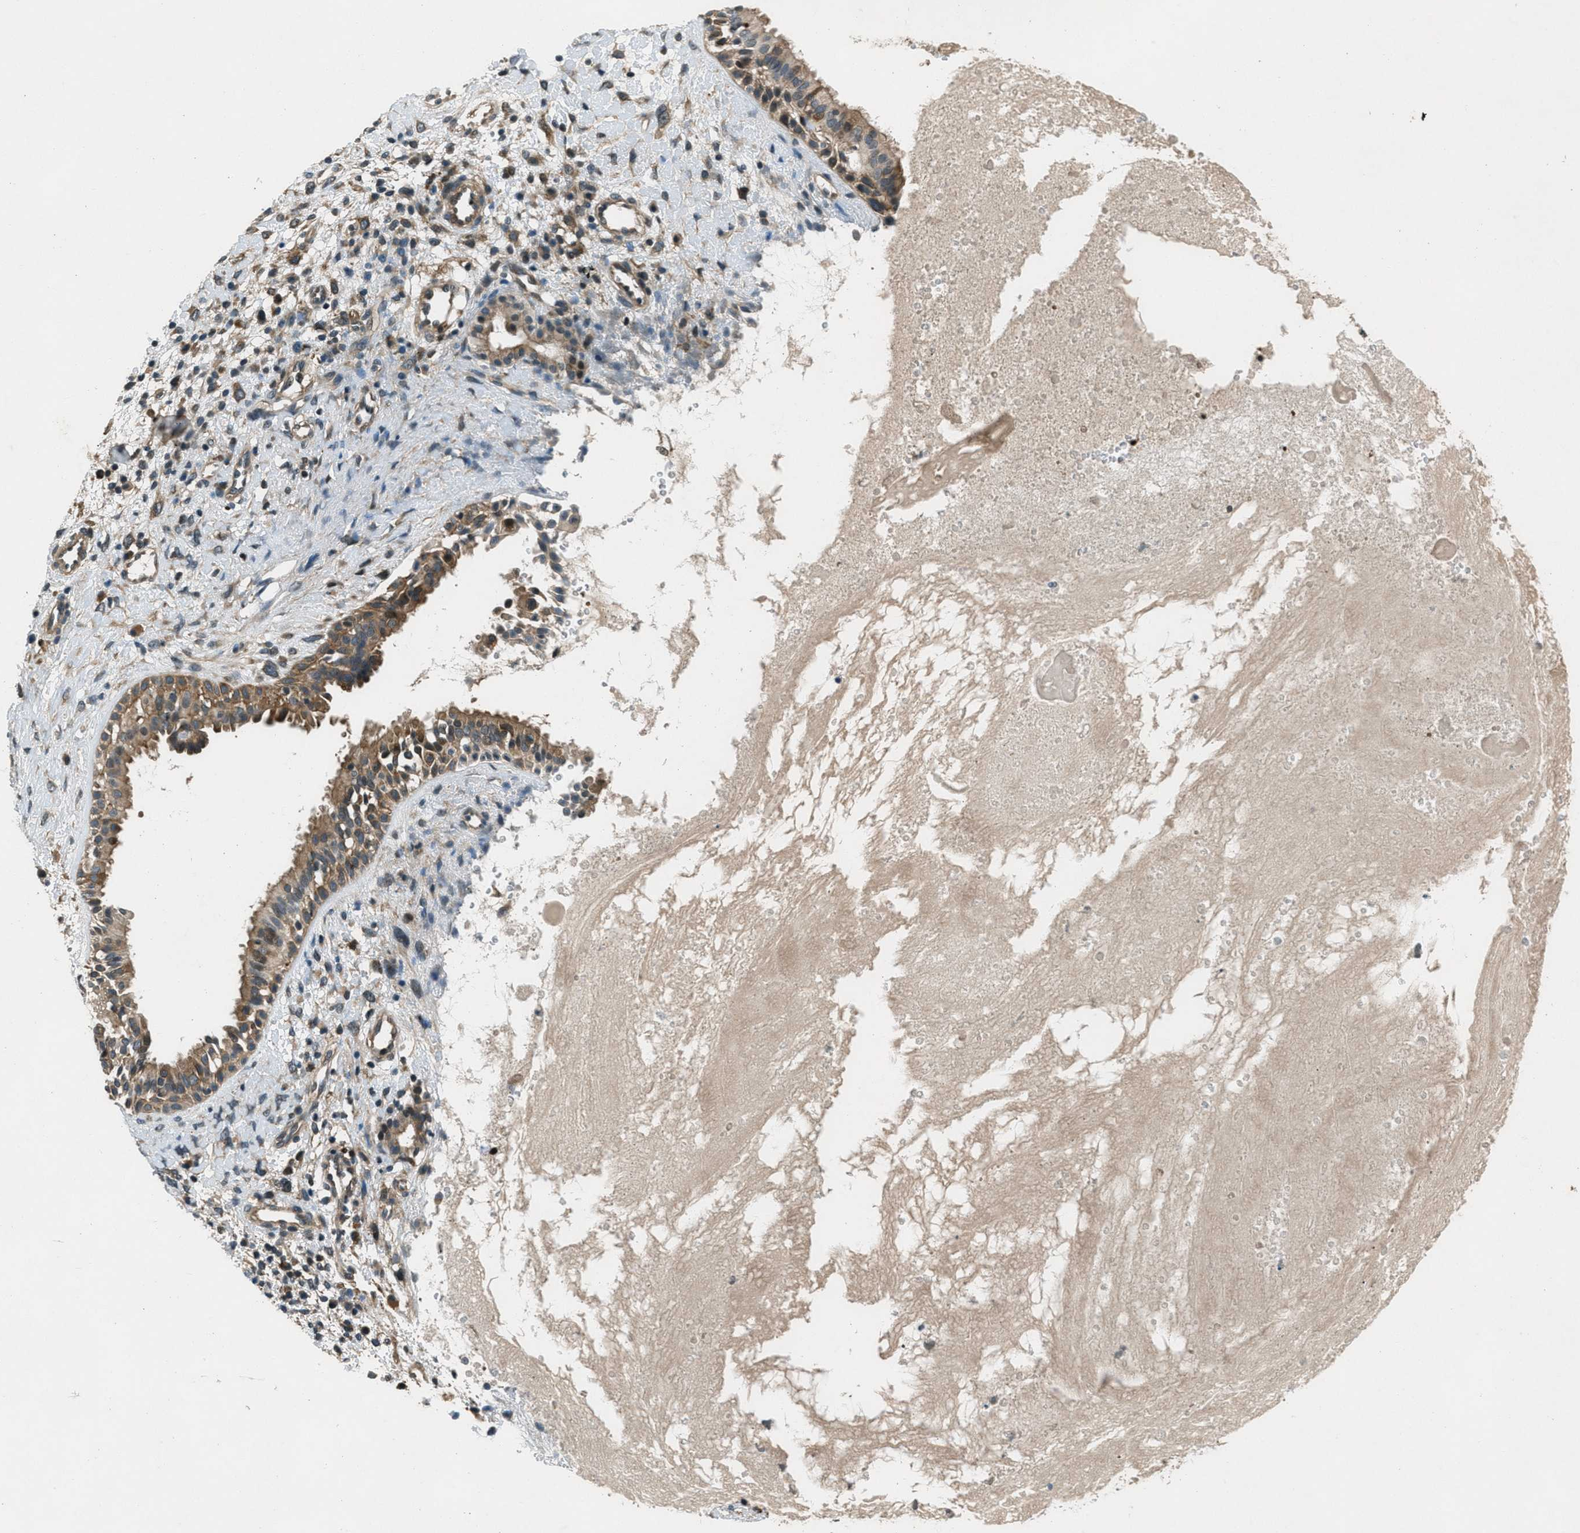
{"staining": {"intensity": "strong", "quantity": ">75%", "location": "cytoplasmic/membranous"}, "tissue": "nasopharynx", "cell_type": "Respiratory epithelial cells", "image_type": "normal", "snomed": [{"axis": "morphology", "description": "Normal tissue, NOS"}, {"axis": "topography", "description": "Nasopharynx"}], "caption": "This image reveals benign nasopharynx stained with immunohistochemistry to label a protein in brown. The cytoplasmic/membranous of respiratory epithelial cells show strong positivity for the protein. Nuclei are counter-stained blue.", "gene": "EPSTI1", "patient": {"sex": "male", "age": 22}}